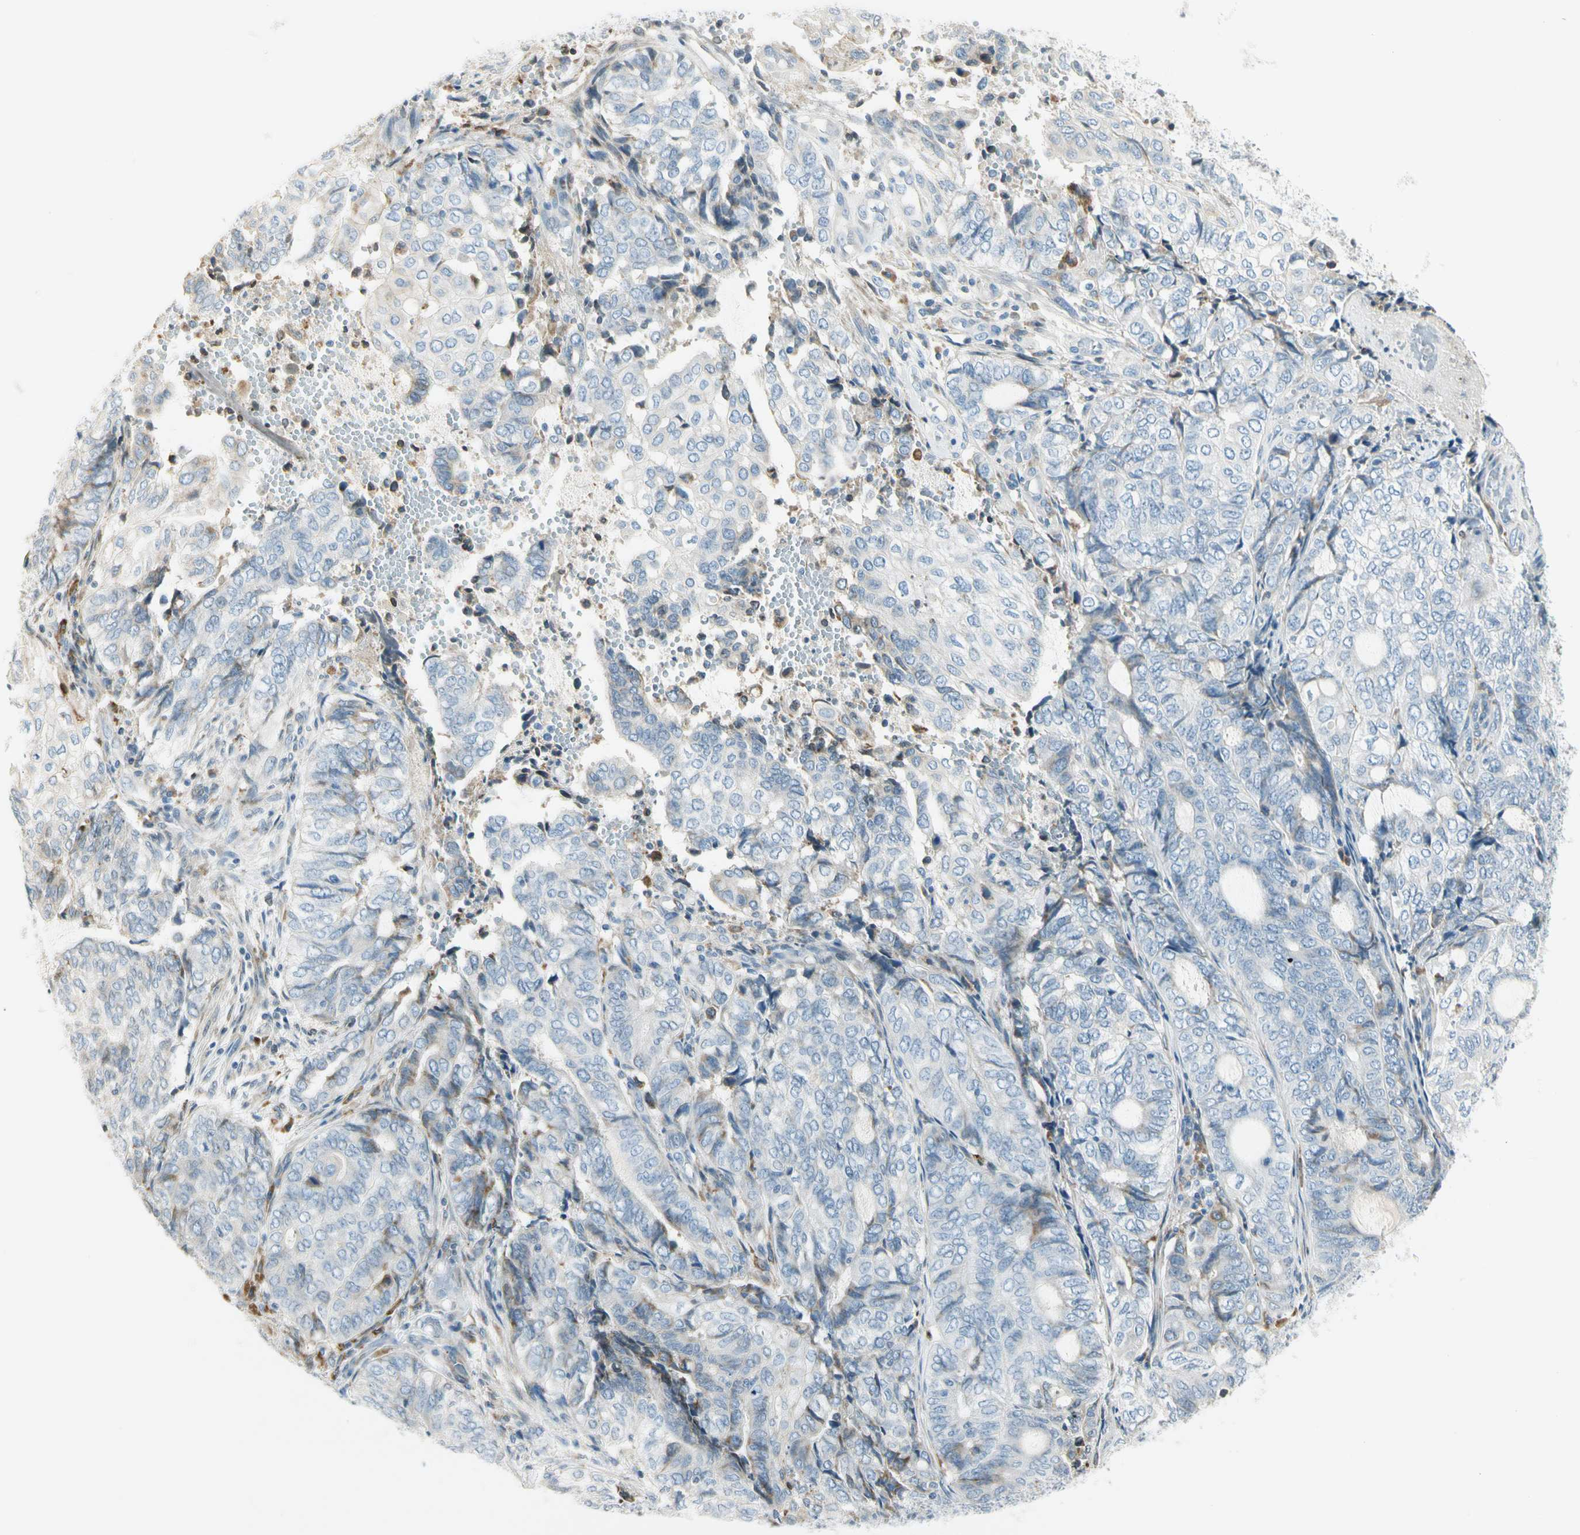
{"staining": {"intensity": "negative", "quantity": "none", "location": "none"}, "tissue": "endometrial cancer", "cell_type": "Tumor cells", "image_type": "cancer", "snomed": [{"axis": "morphology", "description": "Adenocarcinoma, NOS"}, {"axis": "topography", "description": "Uterus"}, {"axis": "topography", "description": "Endometrium"}], "caption": "Immunohistochemistry (IHC) of human endometrial cancer demonstrates no positivity in tumor cells. (DAB (3,3'-diaminobenzidine) immunohistochemistry with hematoxylin counter stain).", "gene": "TNFSF11", "patient": {"sex": "female", "age": 70}}